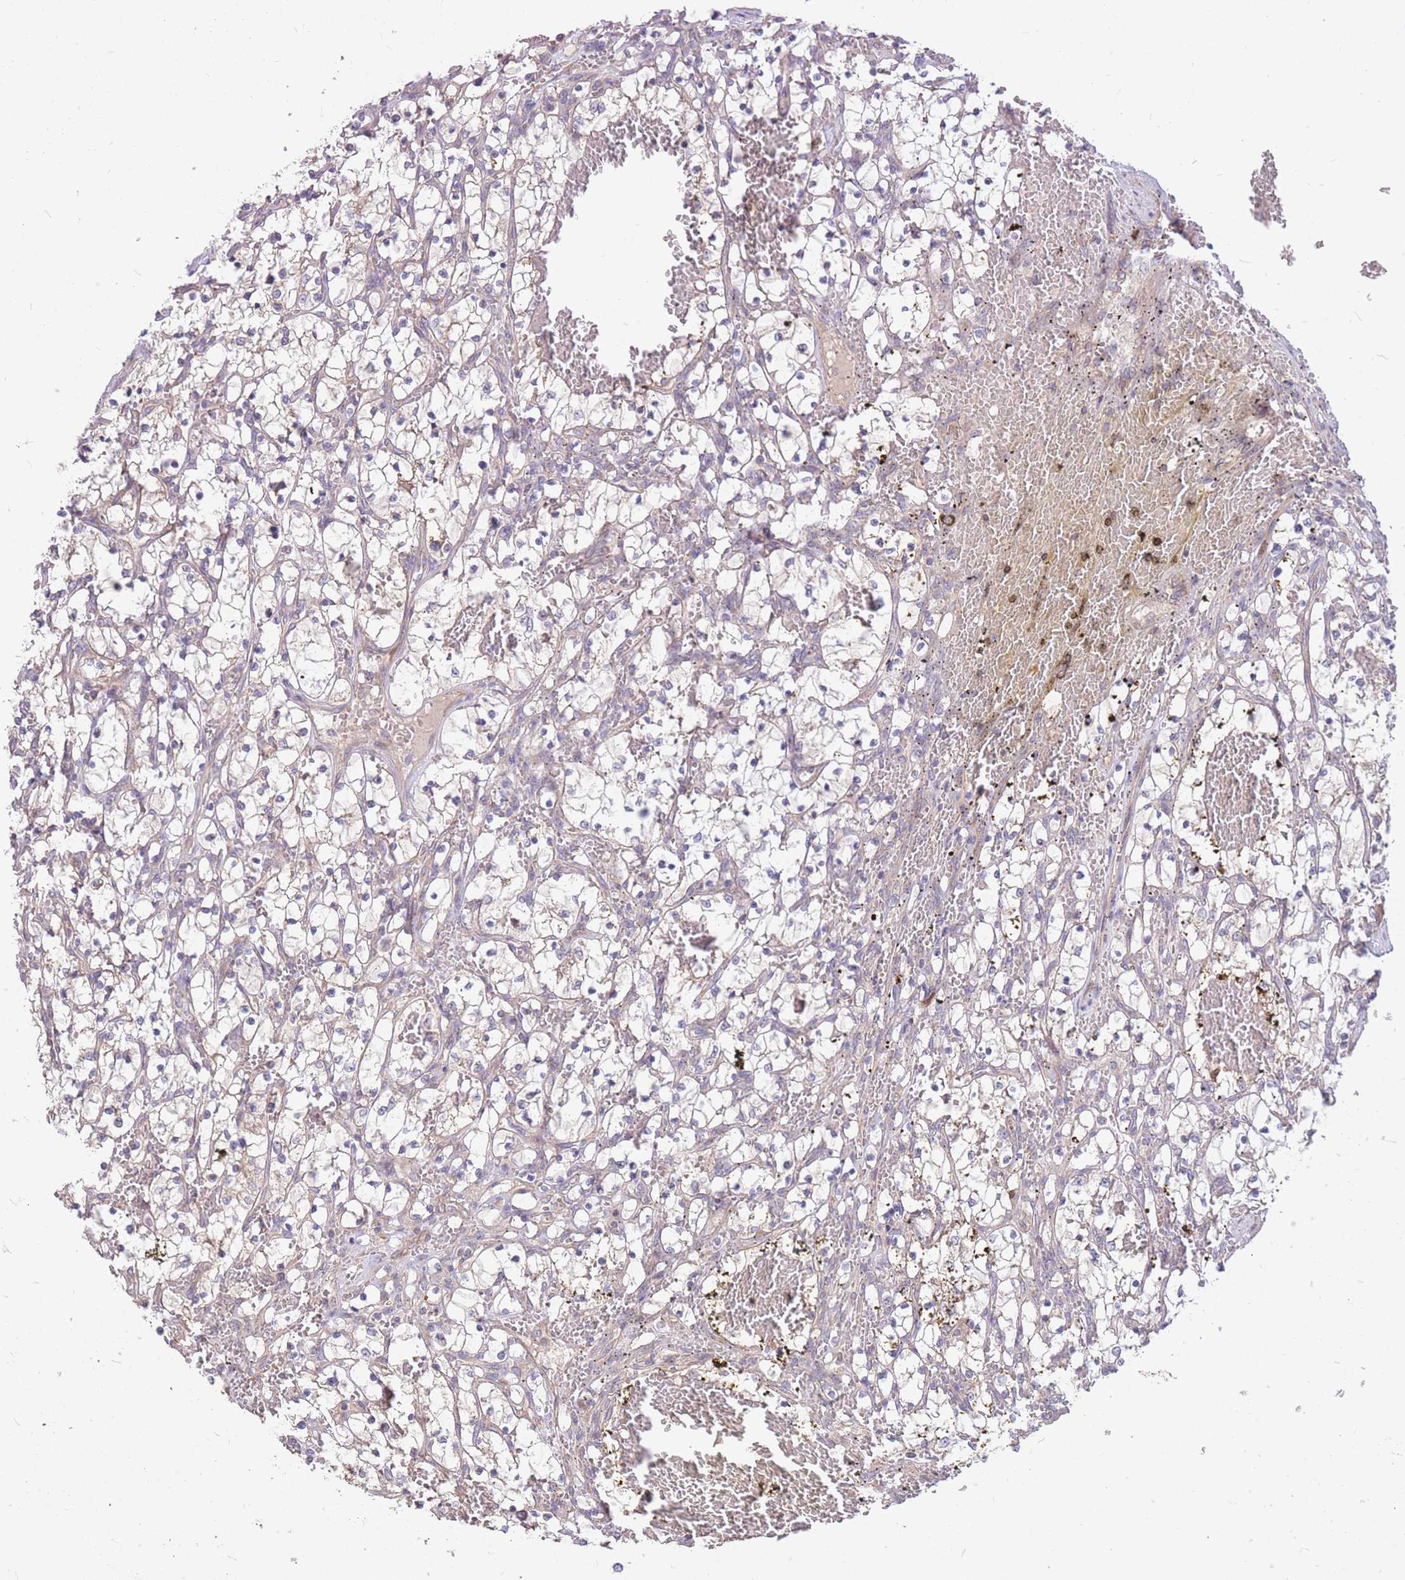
{"staining": {"intensity": "negative", "quantity": "none", "location": "none"}, "tissue": "renal cancer", "cell_type": "Tumor cells", "image_type": "cancer", "snomed": [{"axis": "morphology", "description": "Adenocarcinoma, NOS"}, {"axis": "topography", "description": "Kidney"}], "caption": "Immunohistochemistry (IHC) of renal adenocarcinoma reveals no expression in tumor cells. Nuclei are stained in blue.", "gene": "GMNN", "patient": {"sex": "female", "age": 69}}